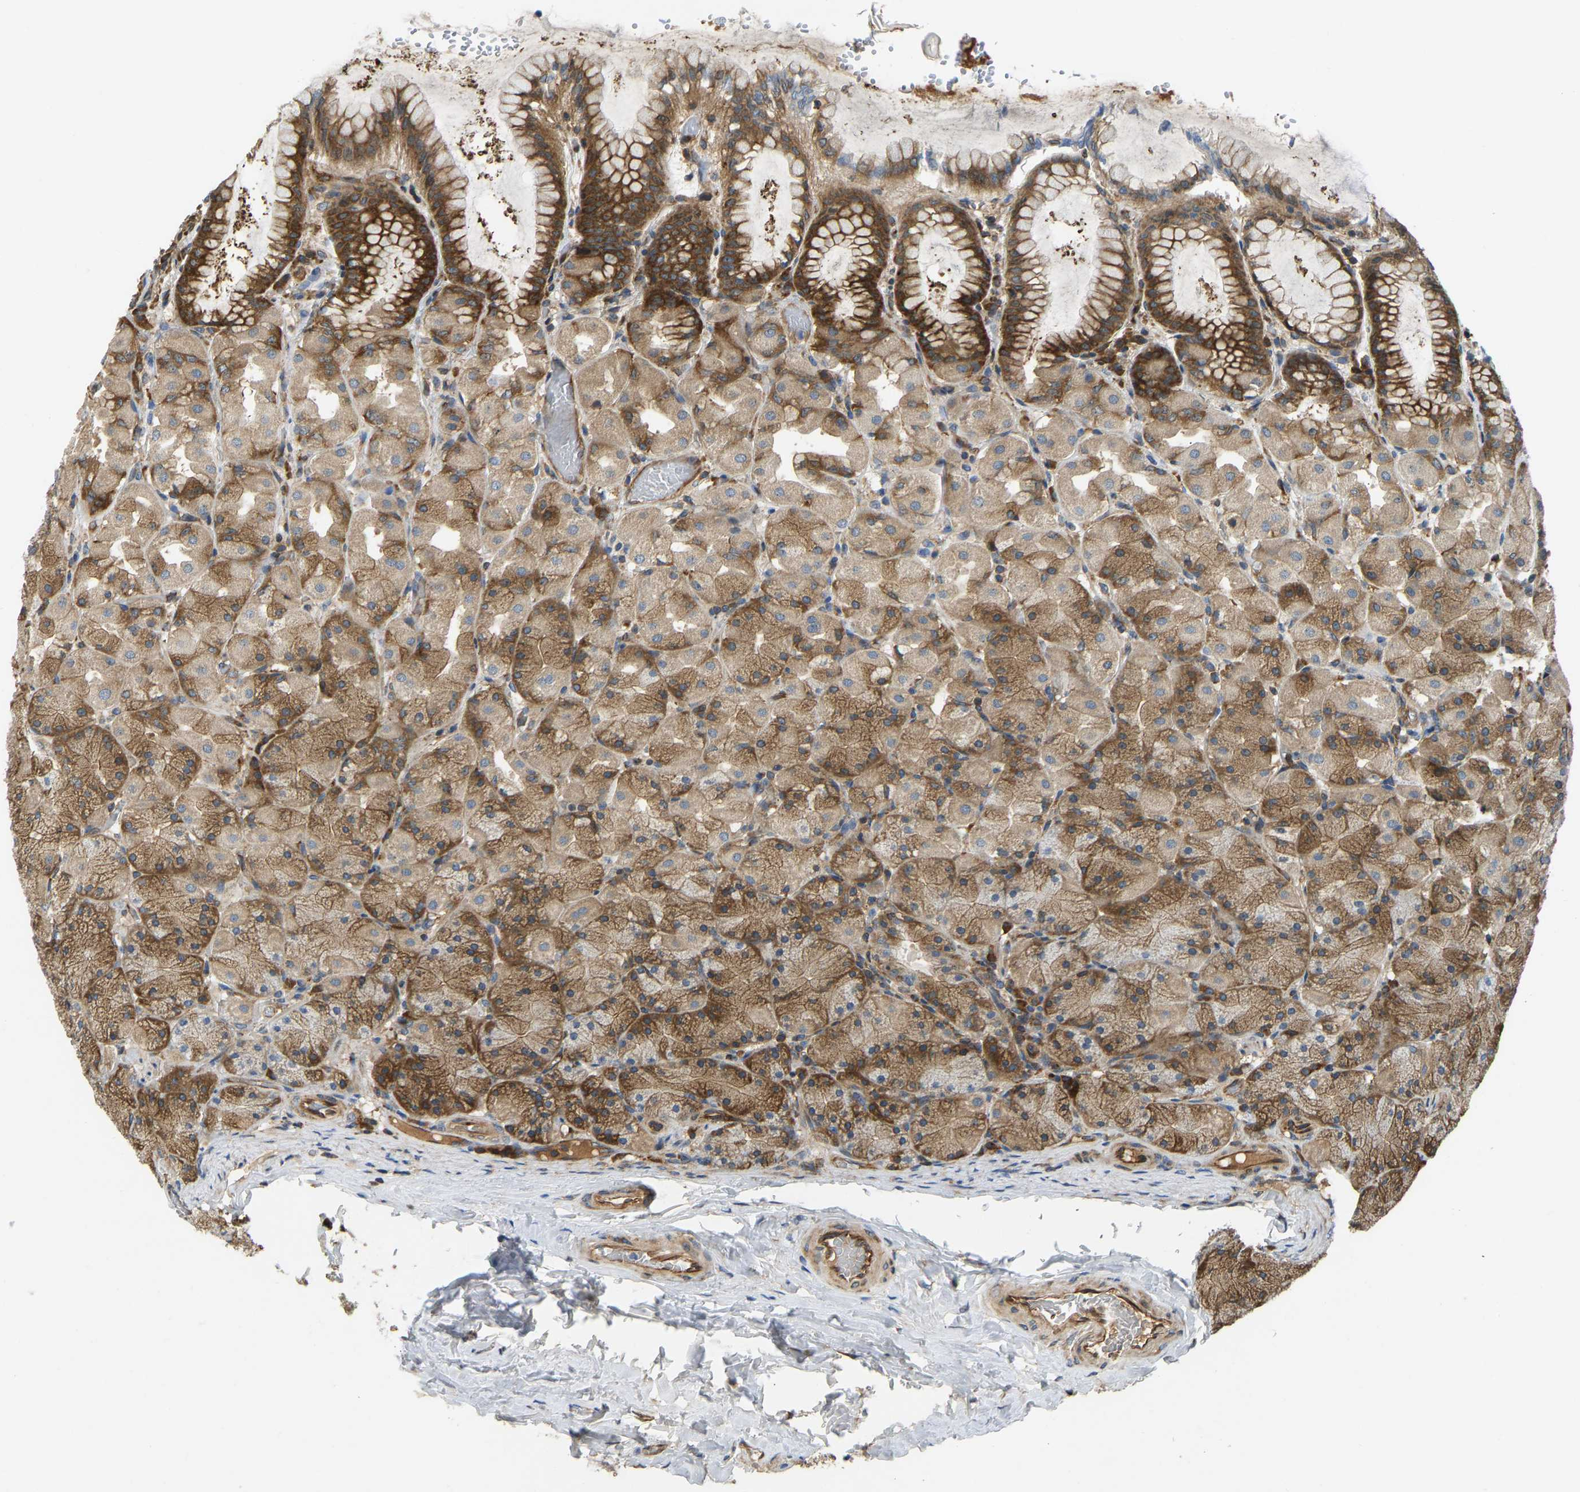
{"staining": {"intensity": "strong", "quantity": "25%-75%", "location": "cytoplasmic/membranous"}, "tissue": "stomach", "cell_type": "Glandular cells", "image_type": "normal", "snomed": [{"axis": "morphology", "description": "Normal tissue, NOS"}, {"axis": "topography", "description": "Stomach, upper"}], "caption": "Protein expression analysis of normal human stomach reveals strong cytoplasmic/membranous staining in about 25%-75% of glandular cells.", "gene": "RASGRF2", "patient": {"sex": "female", "age": 56}}